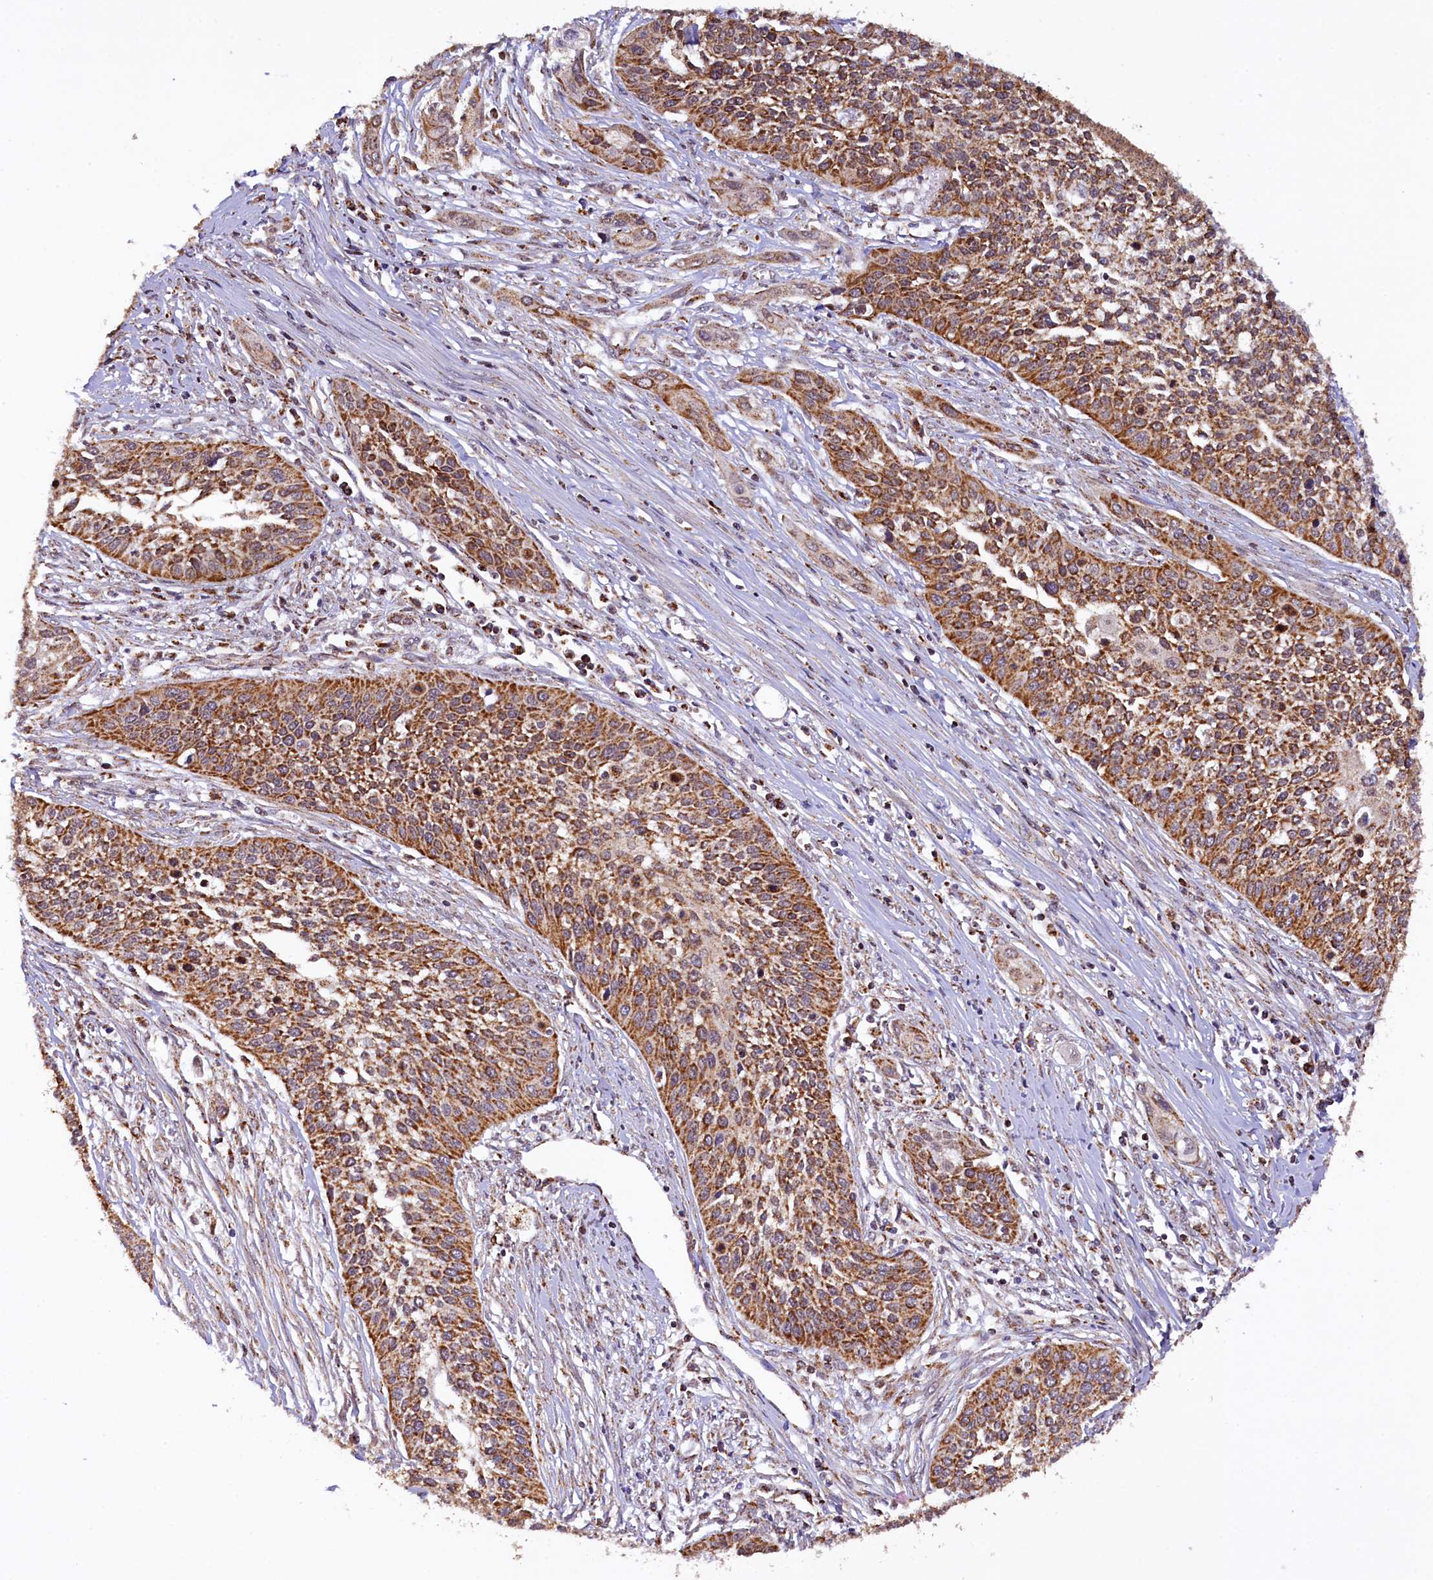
{"staining": {"intensity": "moderate", "quantity": ">75%", "location": "cytoplasmic/membranous"}, "tissue": "cervical cancer", "cell_type": "Tumor cells", "image_type": "cancer", "snomed": [{"axis": "morphology", "description": "Squamous cell carcinoma, NOS"}, {"axis": "topography", "description": "Cervix"}], "caption": "A brown stain highlights moderate cytoplasmic/membranous staining of a protein in cervical cancer tumor cells. The protein is shown in brown color, while the nuclei are stained blue.", "gene": "KLC2", "patient": {"sex": "female", "age": 34}}